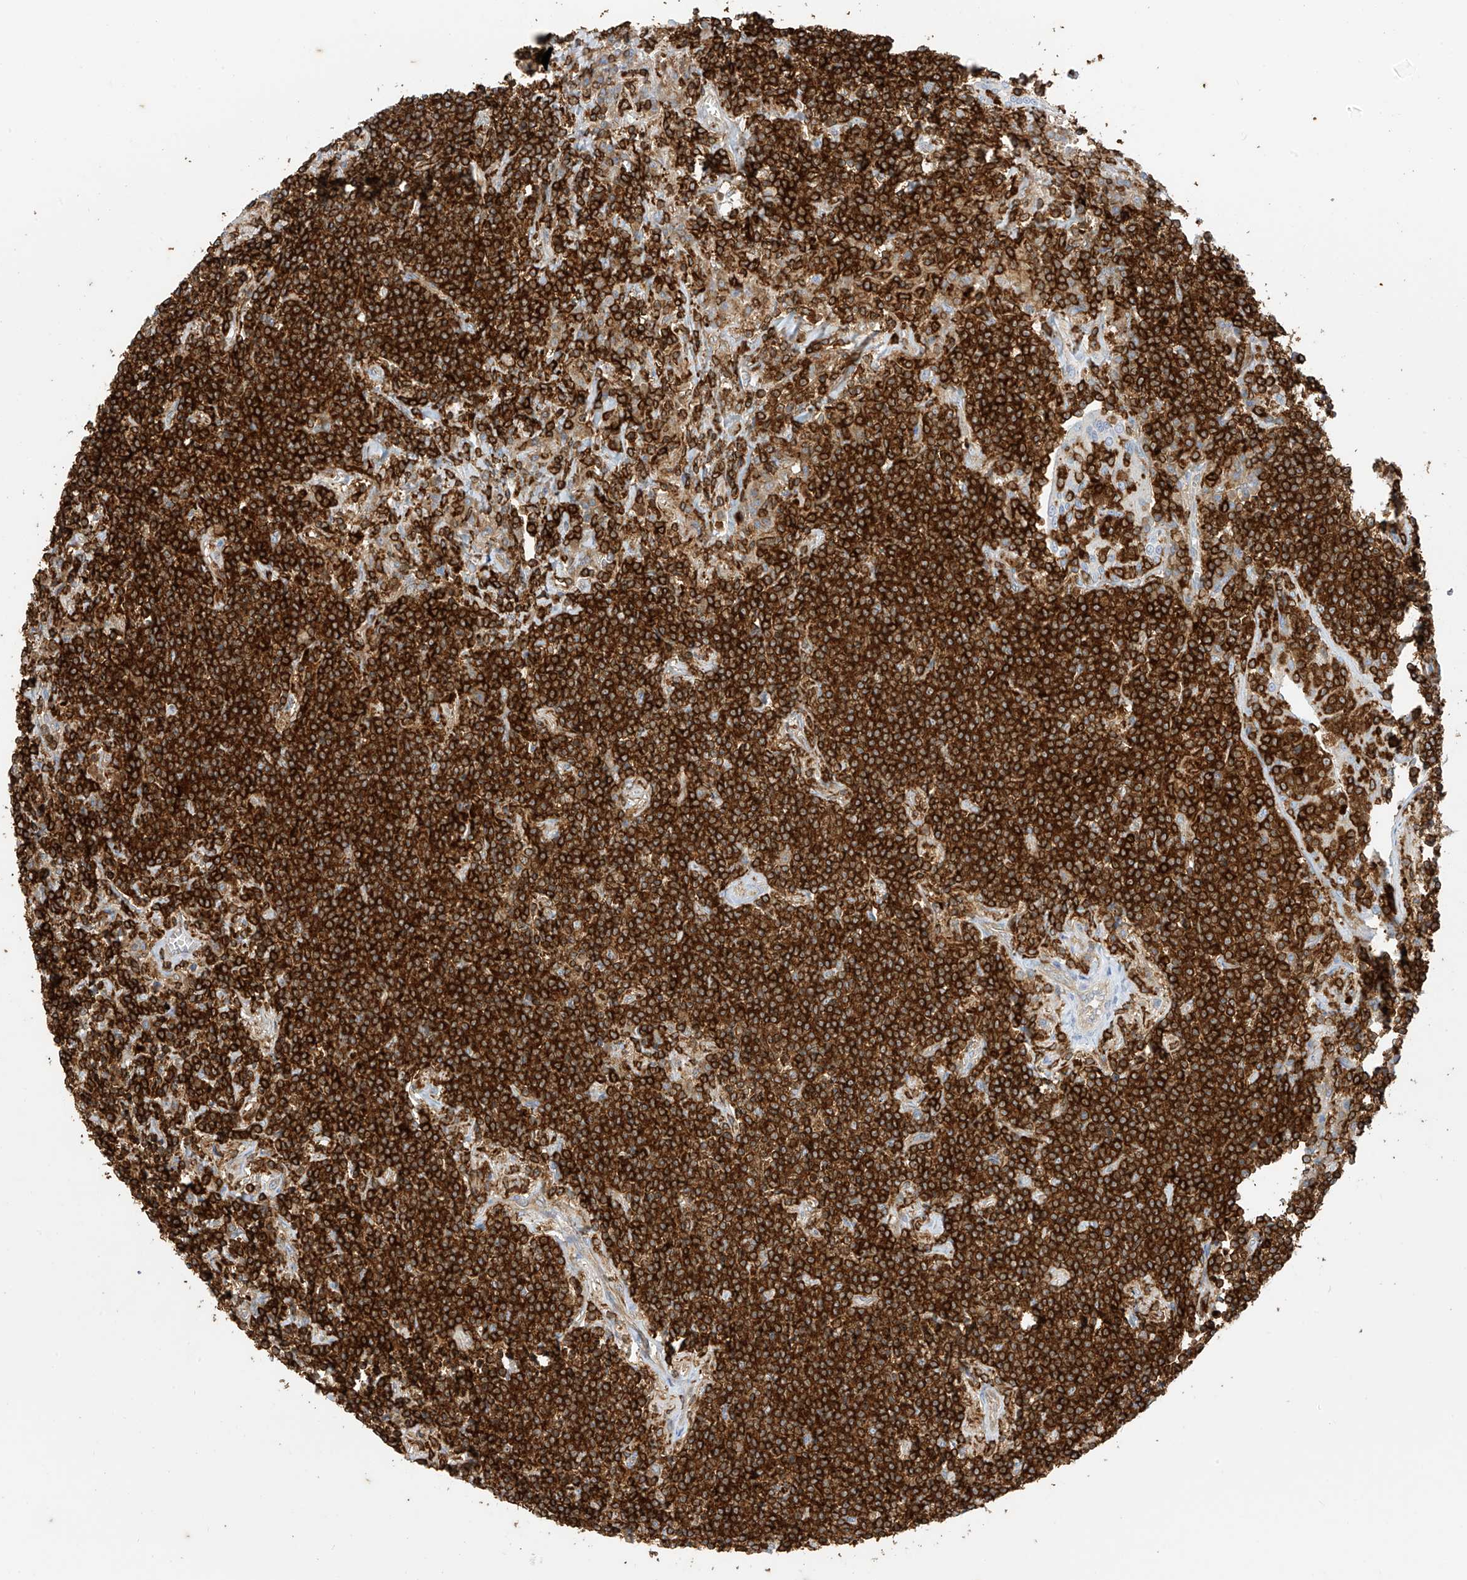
{"staining": {"intensity": "strong", "quantity": ">75%", "location": "cytoplasmic/membranous"}, "tissue": "lymphoma", "cell_type": "Tumor cells", "image_type": "cancer", "snomed": [{"axis": "morphology", "description": "Malignant lymphoma, non-Hodgkin's type, Low grade"}, {"axis": "topography", "description": "Lung"}], "caption": "Immunohistochemistry (IHC) micrograph of neoplastic tissue: lymphoma stained using immunohistochemistry exhibits high levels of strong protein expression localized specifically in the cytoplasmic/membranous of tumor cells, appearing as a cytoplasmic/membranous brown color.", "gene": "ARHGAP25", "patient": {"sex": "female", "age": 71}}